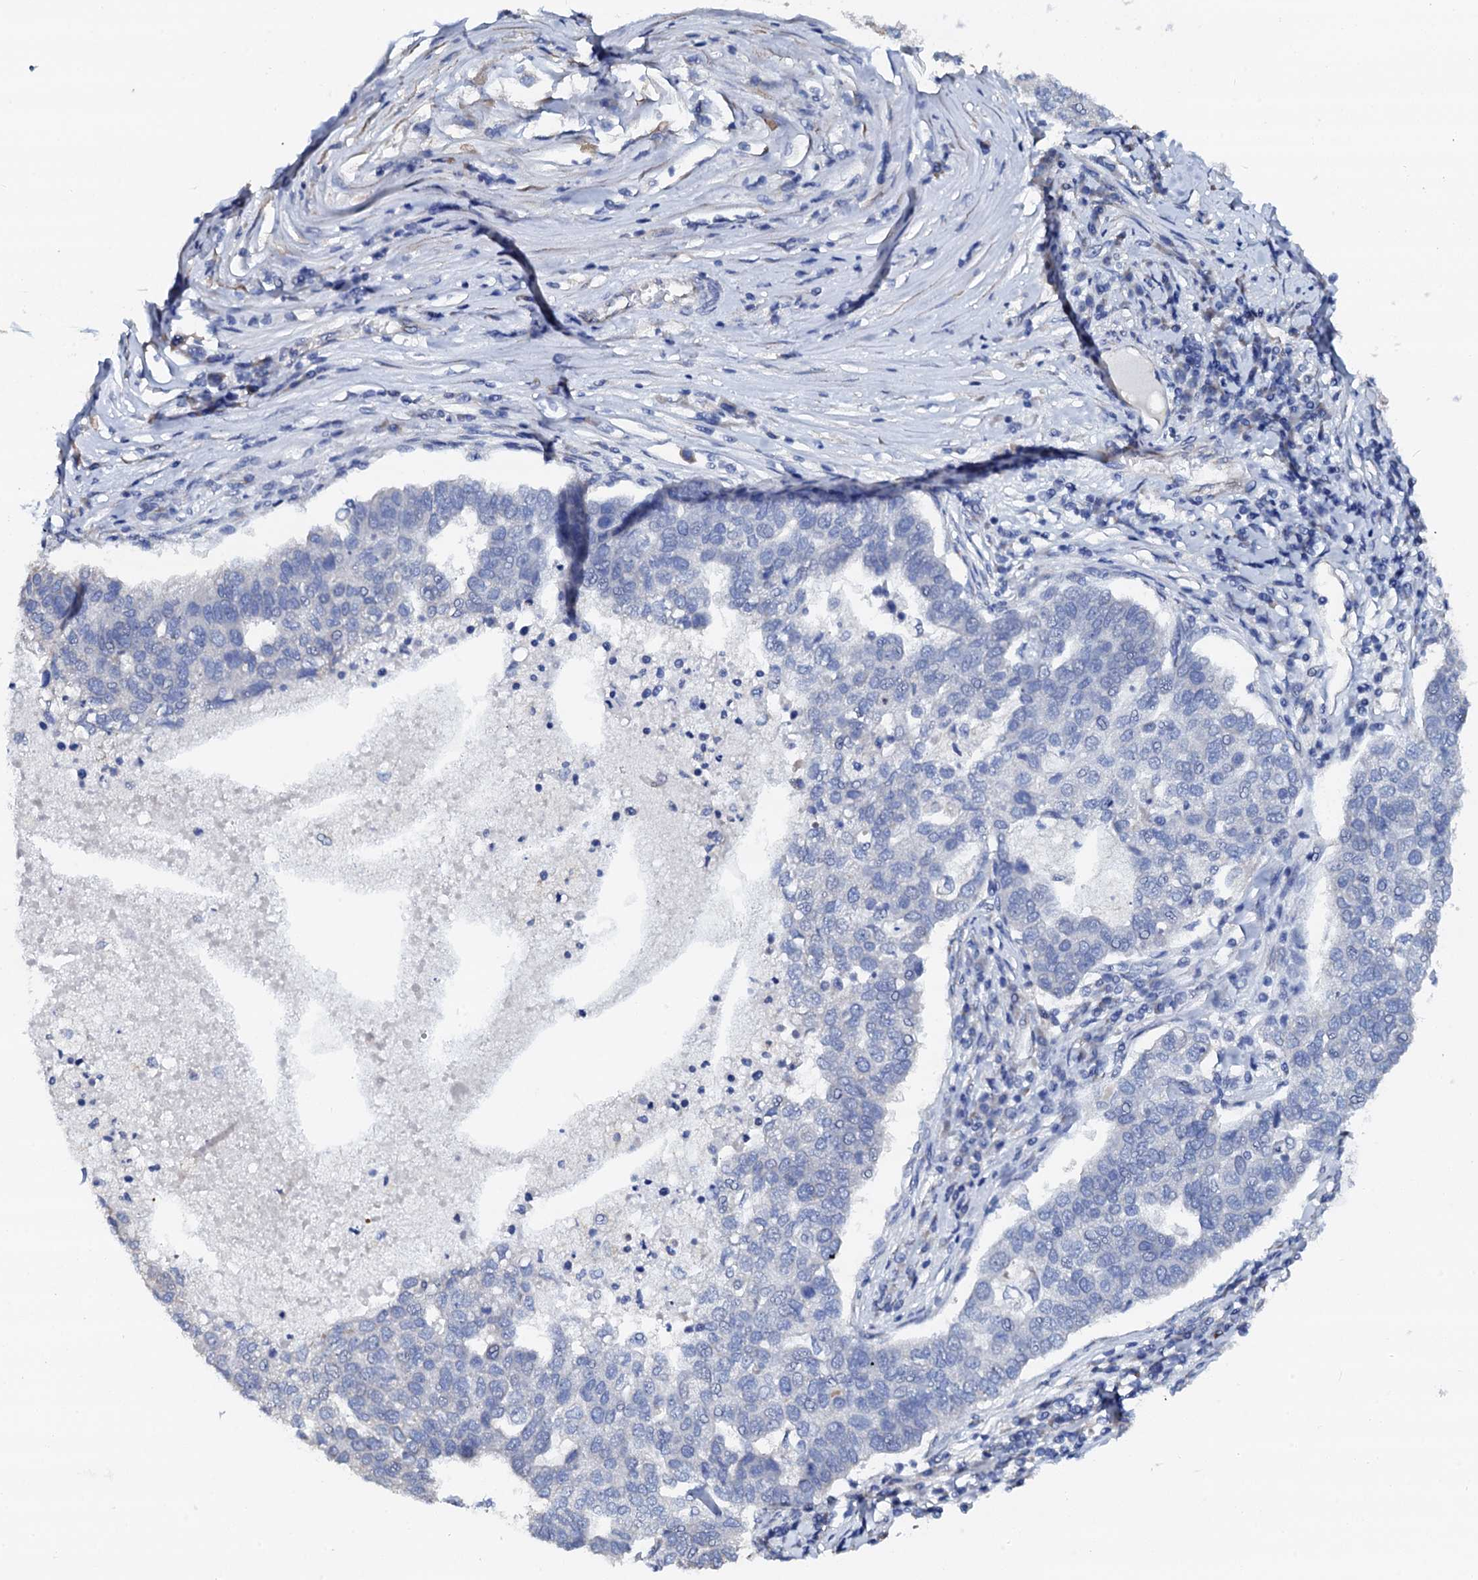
{"staining": {"intensity": "negative", "quantity": "none", "location": "none"}, "tissue": "pancreatic cancer", "cell_type": "Tumor cells", "image_type": "cancer", "snomed": [{"axis": "morphology", "description": "Adenocarcinoma, NOS"}, {"axis": "topography", "description": "Pancreas"}], "caption": "Protein analysis of adenocarcinoma (pancreatic) displays no significant expression in tumor cells.", "gene": "AKAP3", "patient": {"sex": "female", "age": 61}}